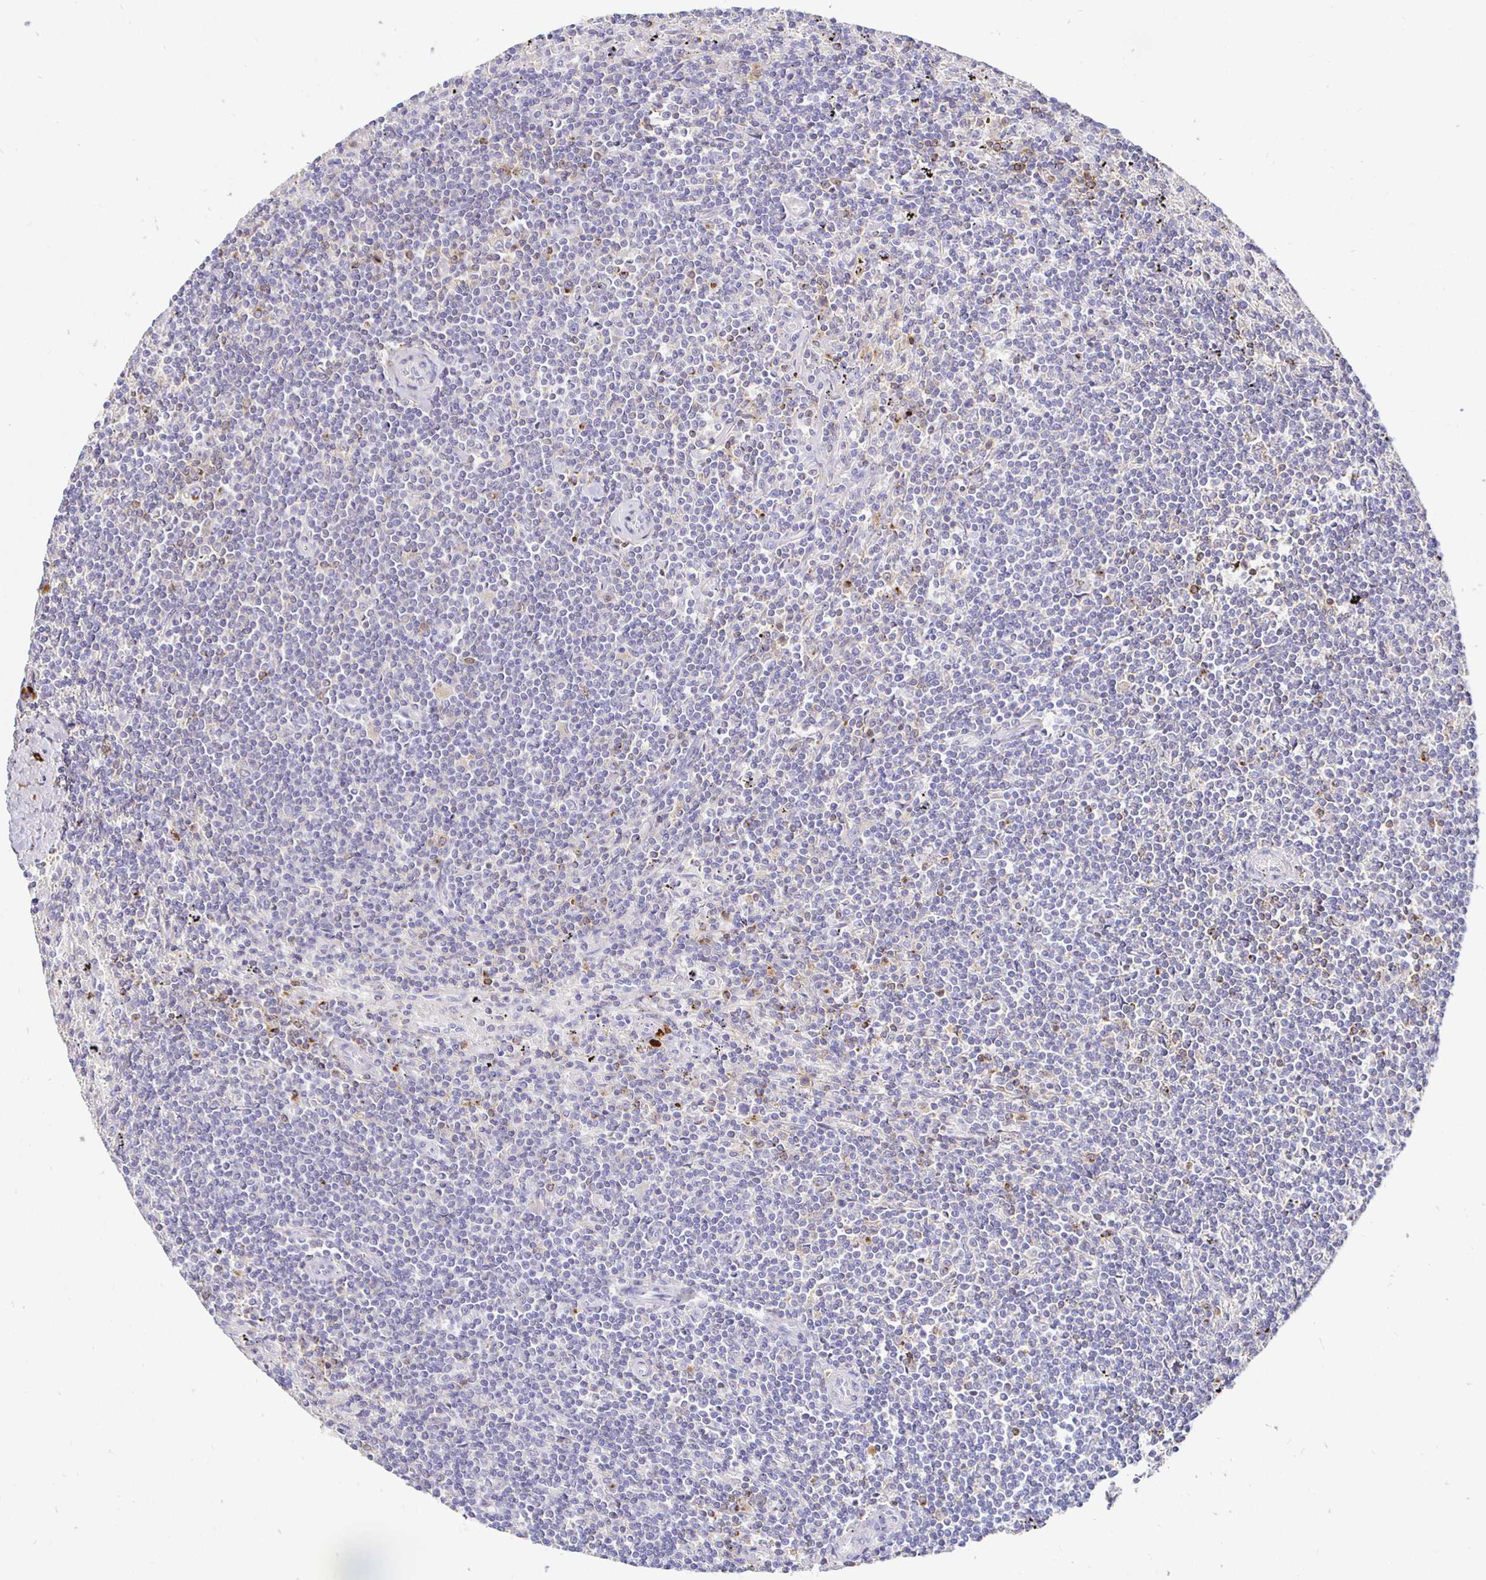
{"staining": {"intensity": "moderate", "quantity": "<25%", "location": "cytoplasmic/membranous"}, "tissue": "lymphoma", "cell_type": "Tumor cells", "image_type": "cancer", "snomed": [{"axis": "morphology", "description": "Malignant lymphoma, non-Hodgkin's type, Low grade"}, {"axis": "topography", "description": "Spleen"}], "caption": "A brown stain highlights moderate cytoplasmic/membranous expression of a protein in human lymphoma tumor cells.", "gene": "CXCR3", "patient": {"sex": "male", "age": 76}}